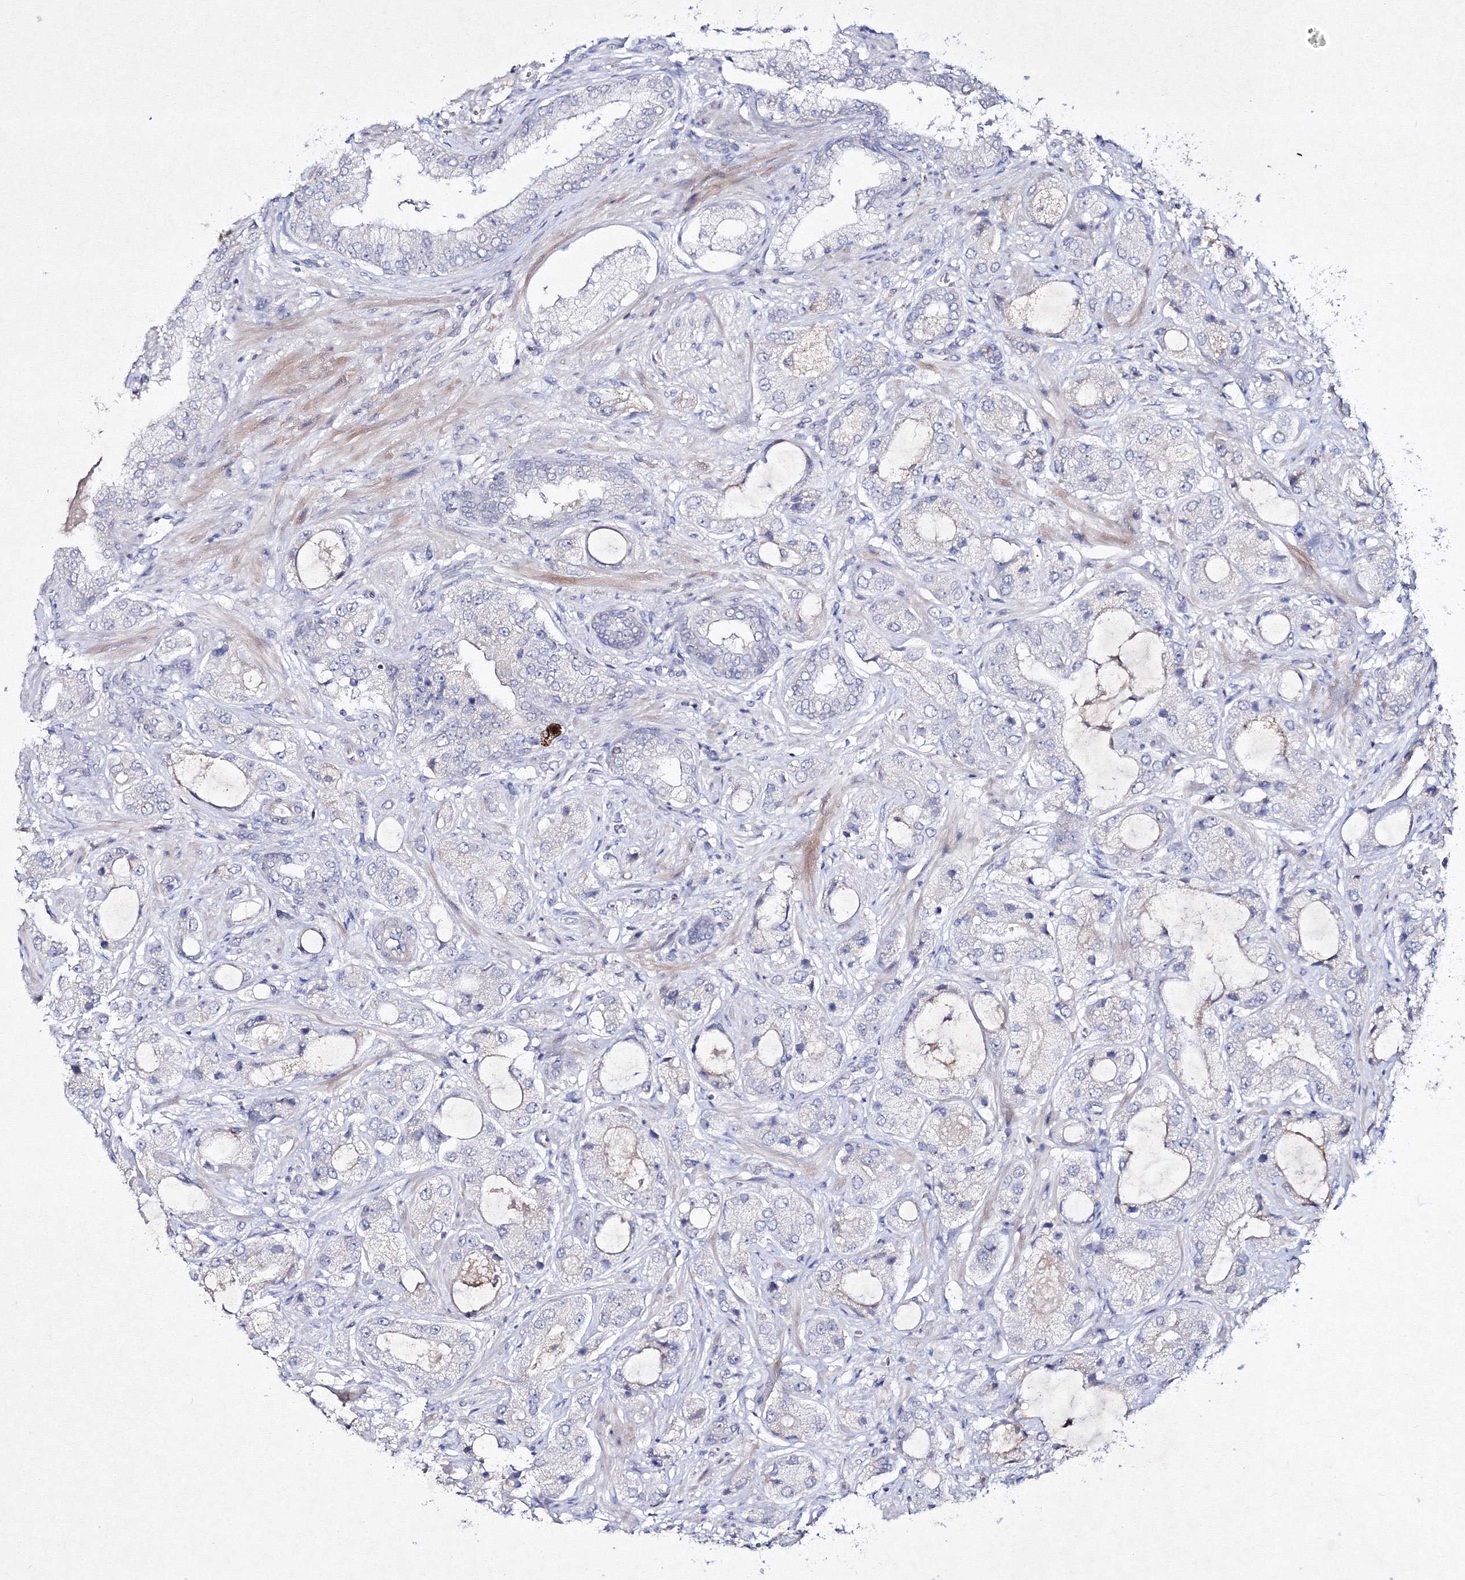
{"staining": {"intensity": "negative", "quantity": "none", "location": "none"}, "tissue": "prostate cancer", "cell_type": "Tumor cells", "image_type": "cancer", "snomed": [{"axis": "morphology", "description": "Normal tissue, NOS"}, {"axis": "morphology", "description": "Adenocarcinoma, High grade"}, {"axis": "topography", "description": "Prostate"}, {"axis": "topography", "description": "Peripheral nerve tissue"}], "caption": "Immunohistochemistry of human prostate cancer exhibits no staining in tumor cells.", "gene": "NEU4", "patient": {"sex": "male", "age": 59}}